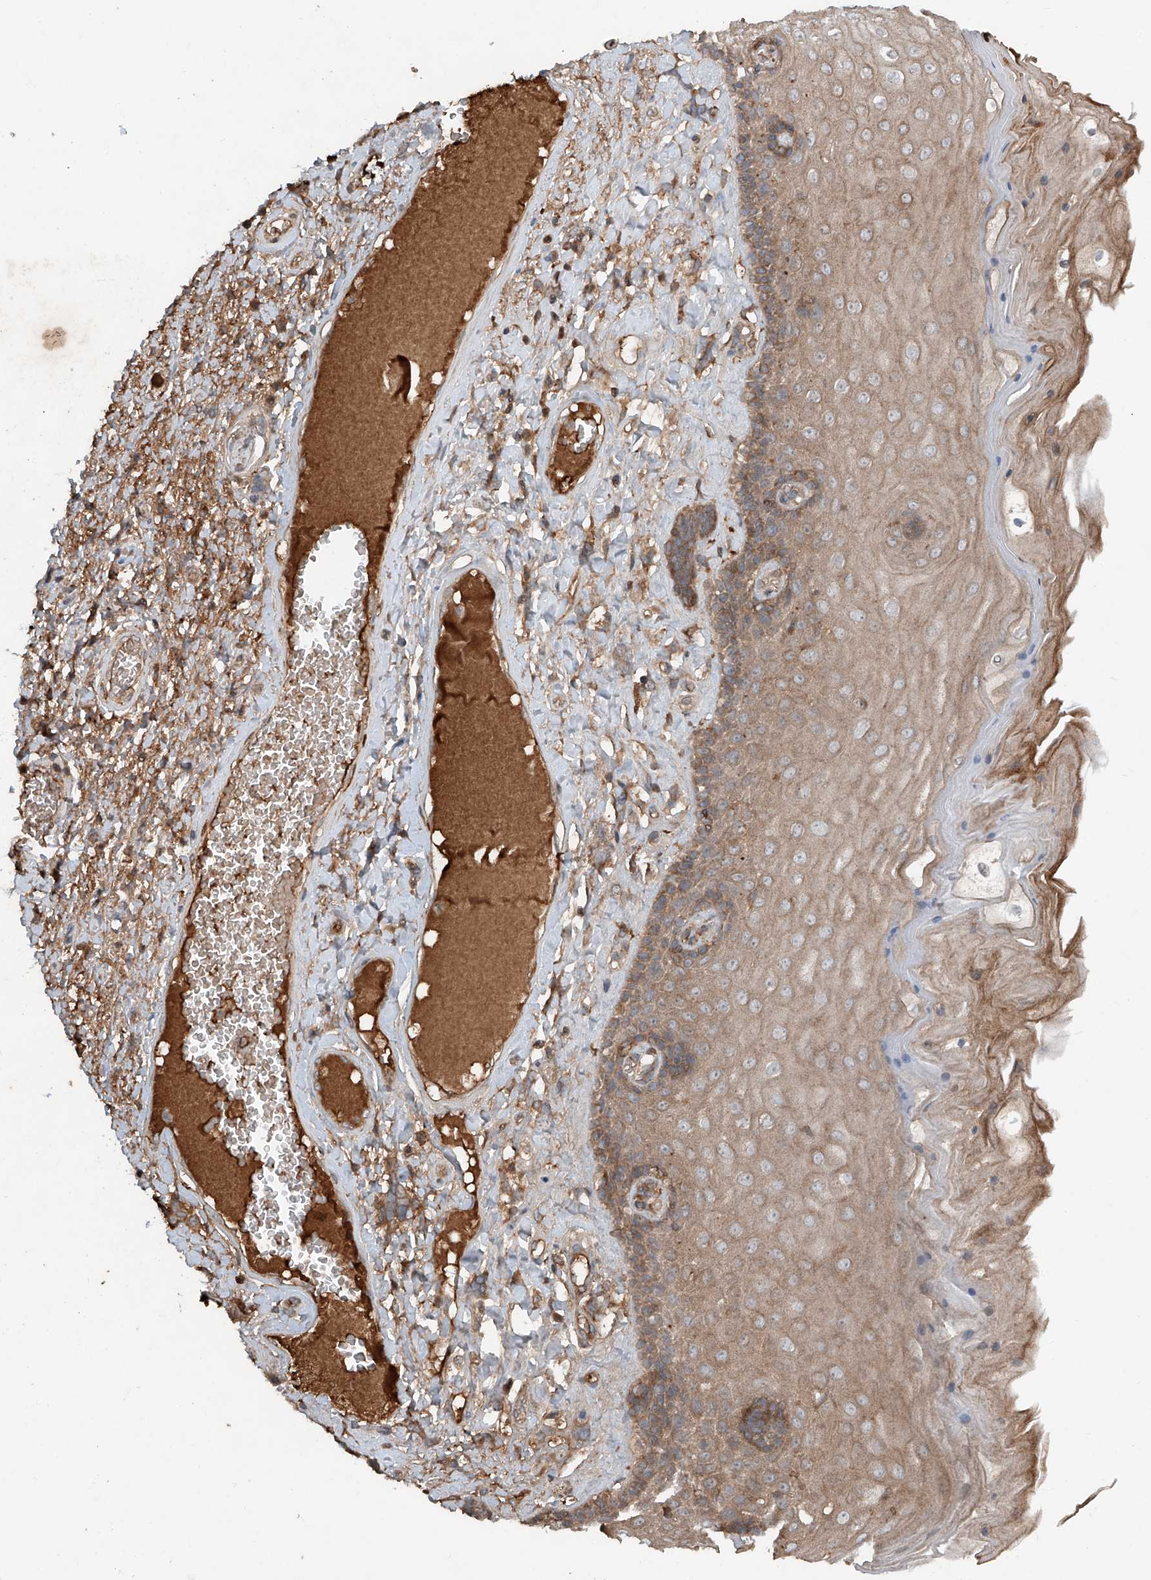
{"staining": {"intensity": "moderate", "quantity": ">75%", "location": "cytoplasmic/membranous"}, "tissue": "skin", "cell_type": "Epidermal cells", "image_type": "normal", "snomed": [{"axis": "morphology", "description": "Normal tissue, NOS"}, {"axis": "topography", "description": "Anal"}], "caption": "A brown stain shows moderate cytoplasmic/membranous positivity of a protein in epidermal cells of unremarkable human skin. (DAB (3,3'-diaminobenzidine) IHC, brown staining for protein, blue staining for nuclei).", "gene": "ADAM23", "patient": {"sex": "male", "age": 69}}